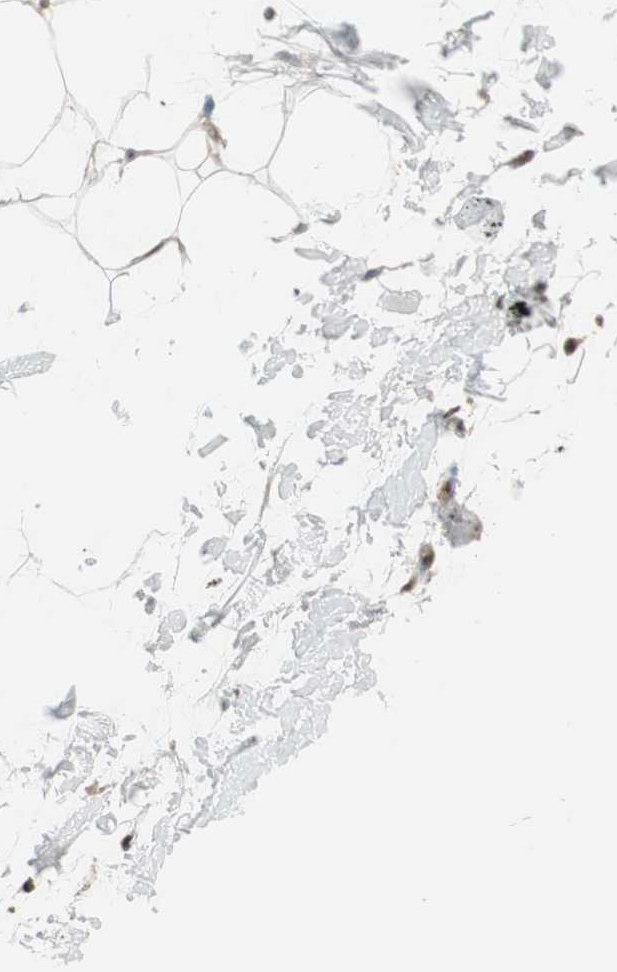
{"staining": {"intensity": "strong", "quantity": "25%-75%", "location": "nuclear"}, "tissue": "adipose tissue", "cell_type": "Adipocytes", "image_type": "normal", "snomed": [{"axis": "morphology", "description": "Normal tissue, NOS"}, {"axis": "topography", "description": "Soft tissue"}], "caption": "Protein expression analysis of normal adipose tissue displays strong nuclear expression in about 25%-75% of adipocytes.", "gene": "PRKG2", "patient": {"sex": "male", "age": 72}}